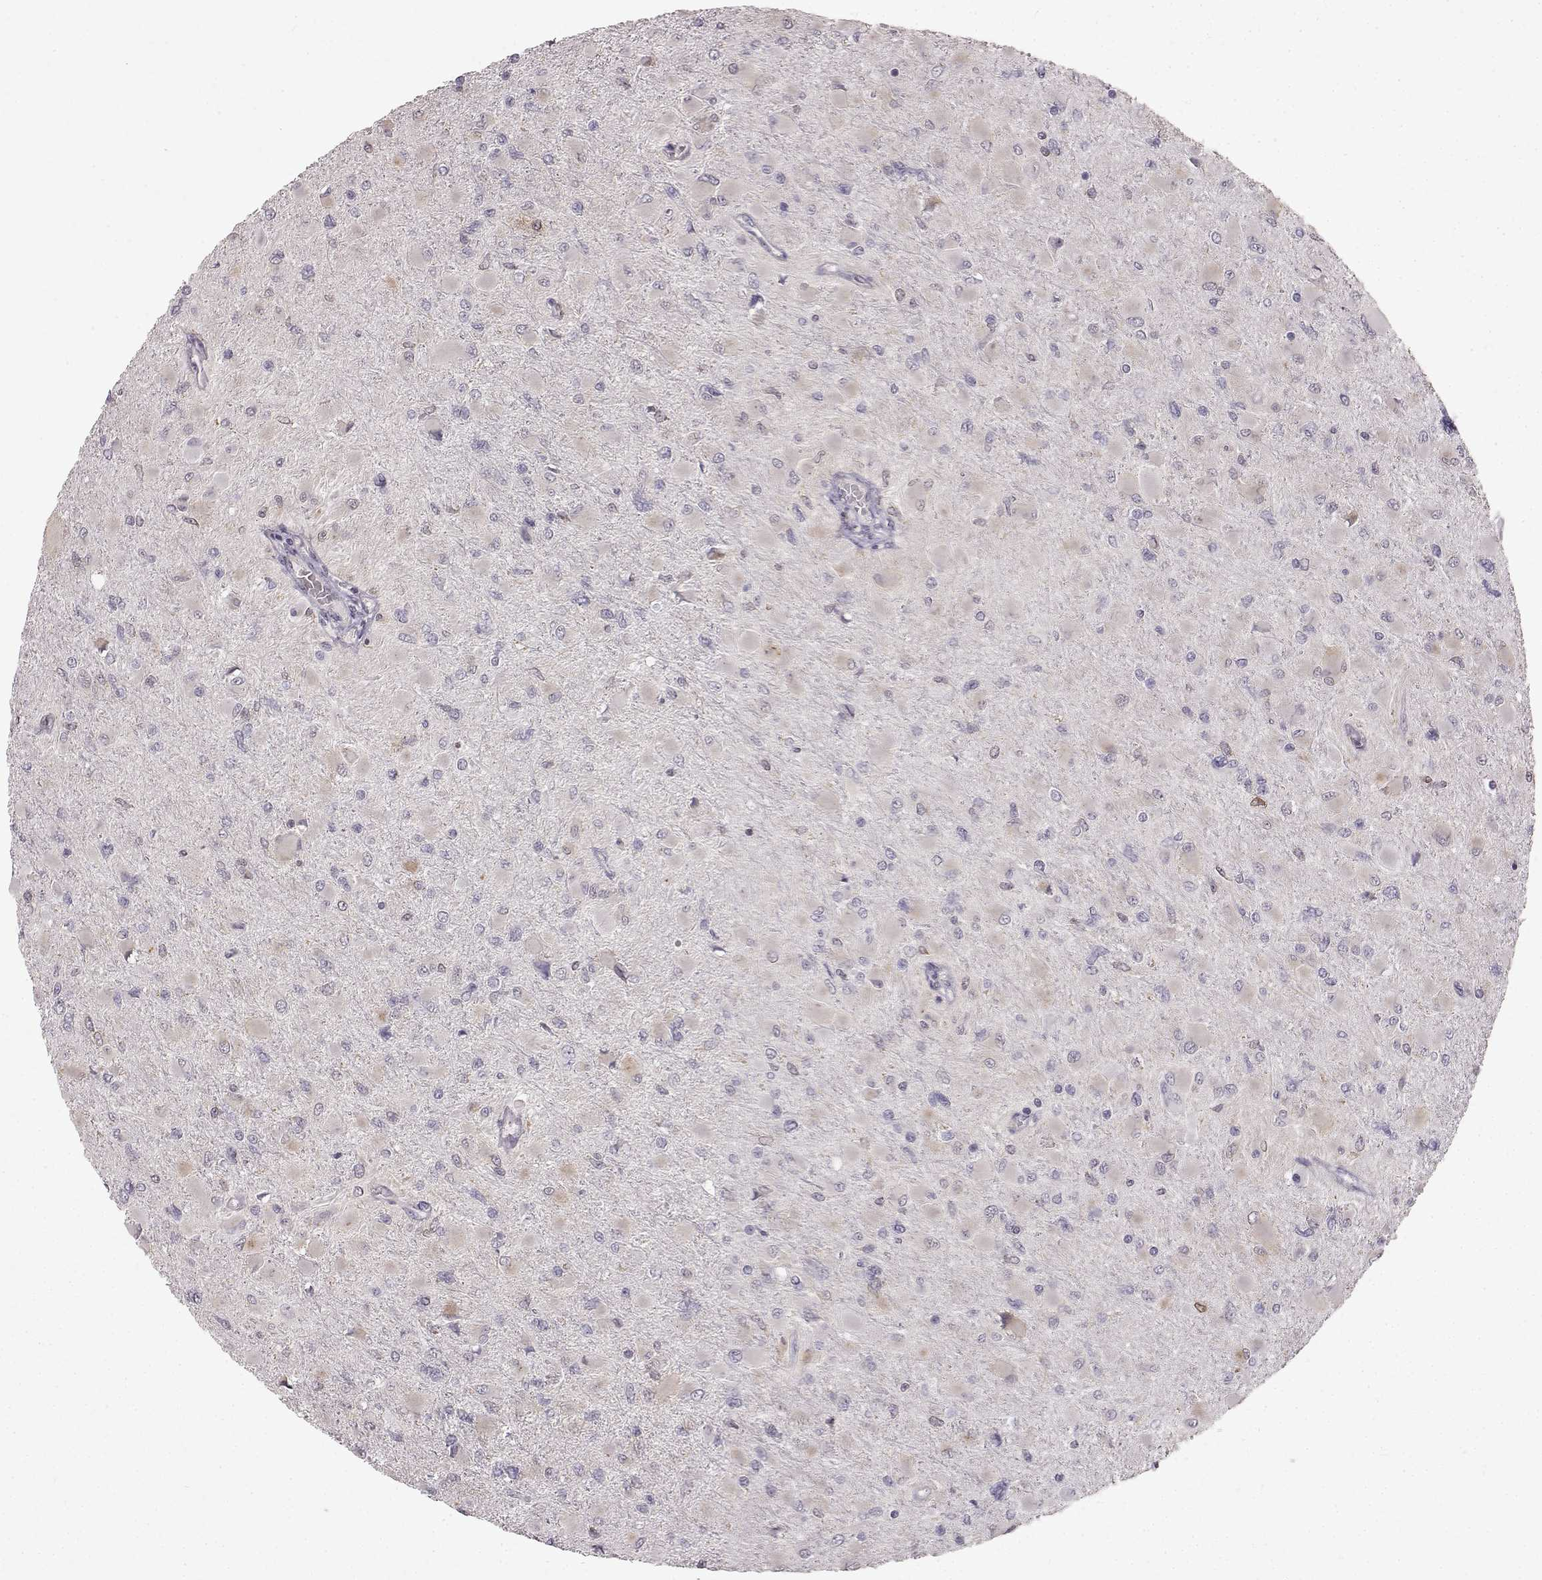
{"staining": {"intensity": "weak", "quantity": "25%-75%", "location": "cytoplasmic/membranous"}, "tissue": "glioma", "cell_type": "Tumor cells", "image_type": "cancer", "snomed": [{"axis": "morphology", "description": "Glioma, malignant, High grade"}, {"axis": "topography", "description": "Cerebral cortex"}], "caption": "A photomicrograph of human malignant high-grade glioma stained for a protein shows weak cytoplasmic/membranous brown staining in tumor cells. (DAB IHC with brightfield microscopy, high magnification).", "gene": "SPAG17", "patient": {"sex": "female", "age": 36}}